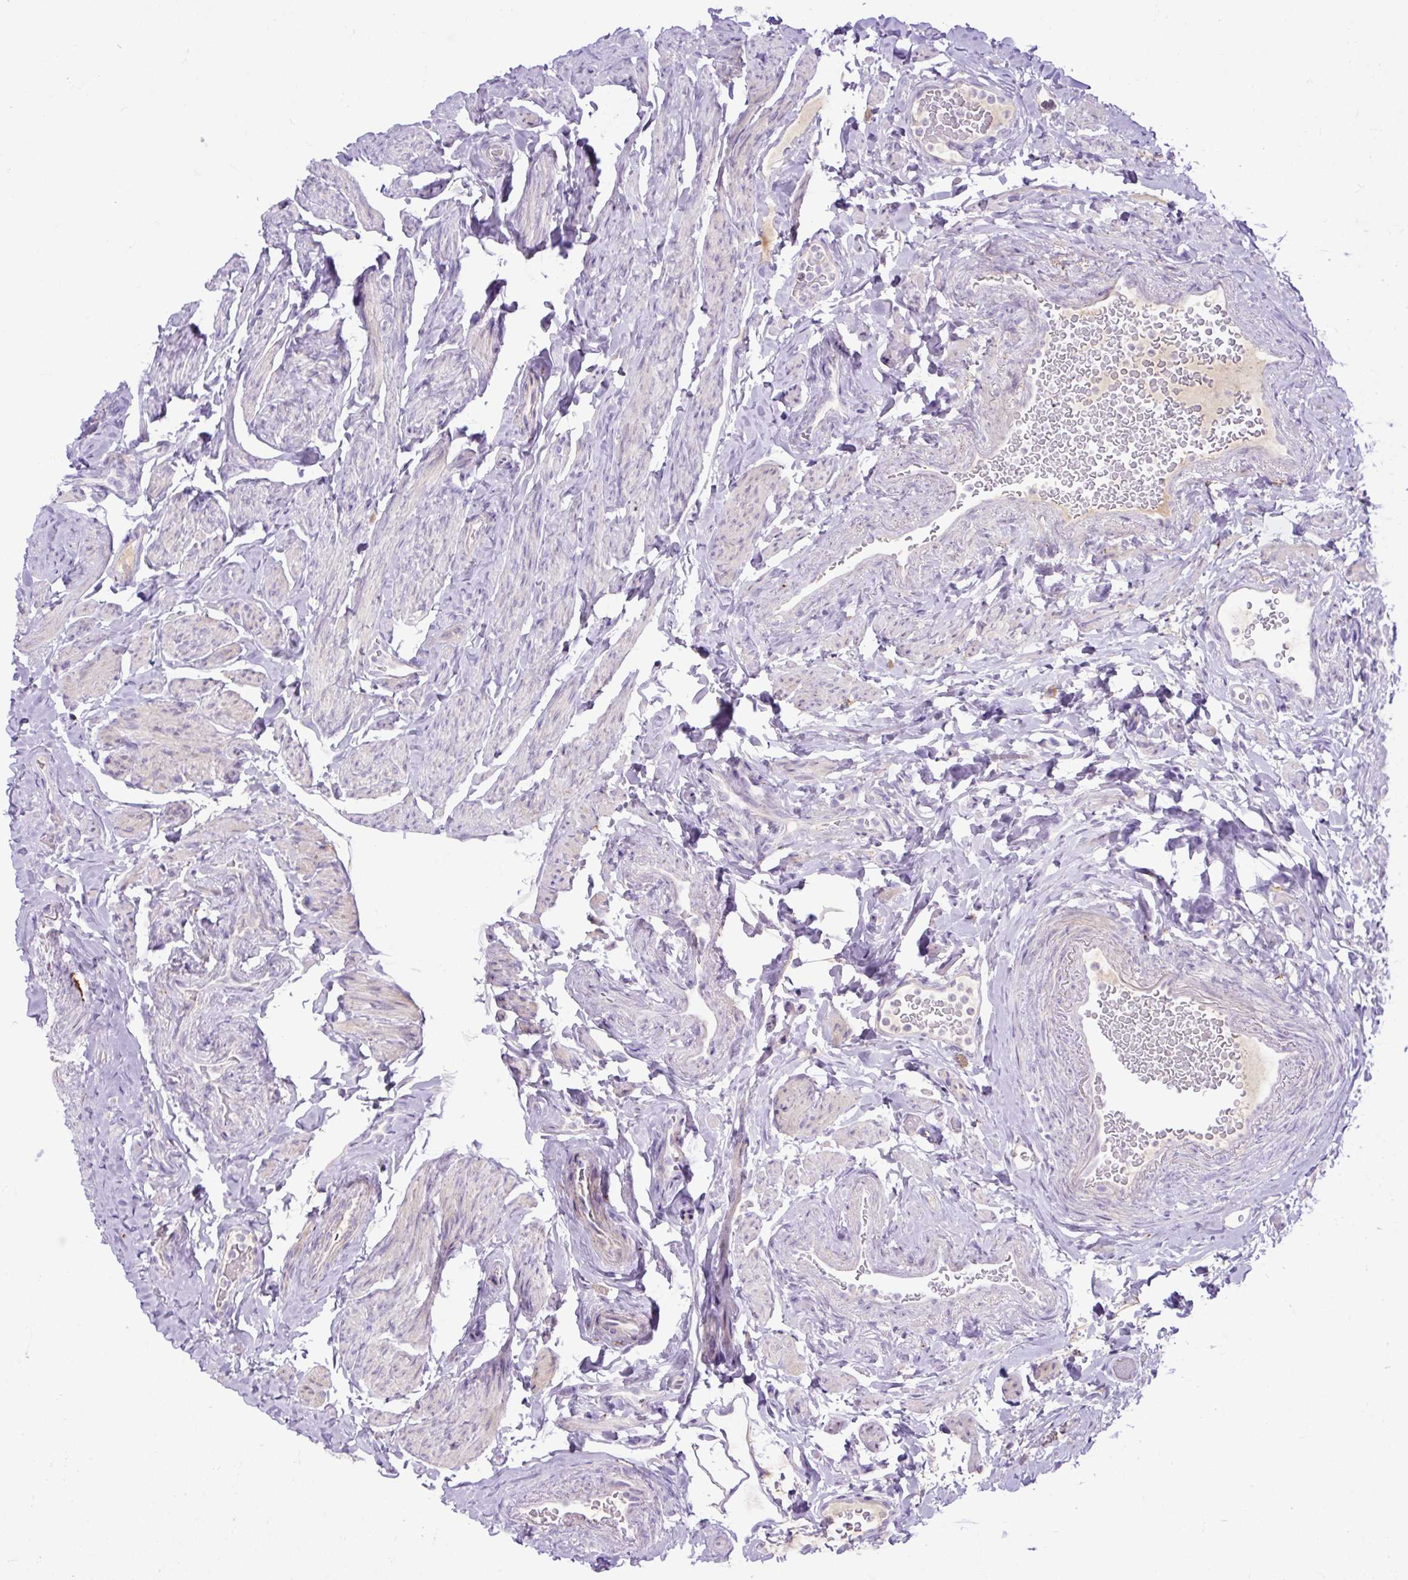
{"staining": {"intensity": "negative", "quantity": "none", "location": "none"}, "tissue": "fallopian tube", "cell_type": "Glandular cells", "image_type": "normal", "snomed": [{"axis": "morphology", "description": "Normal tissue, NOS"}, {"axis": "topography", "description": "Fallopian tube"}], "caption": "High power microscopy photomicrograph of an immunohistochemistry image of benign fallopian tube, revealing no significant expression in glandular cells. (DAB (3,3'-diaminobenzidine) immunohistochemistry visualized using brightfield microscopy, high magnification).", "gene": "SPTBN5", "patient": {"sex": "female", "age": 69}}